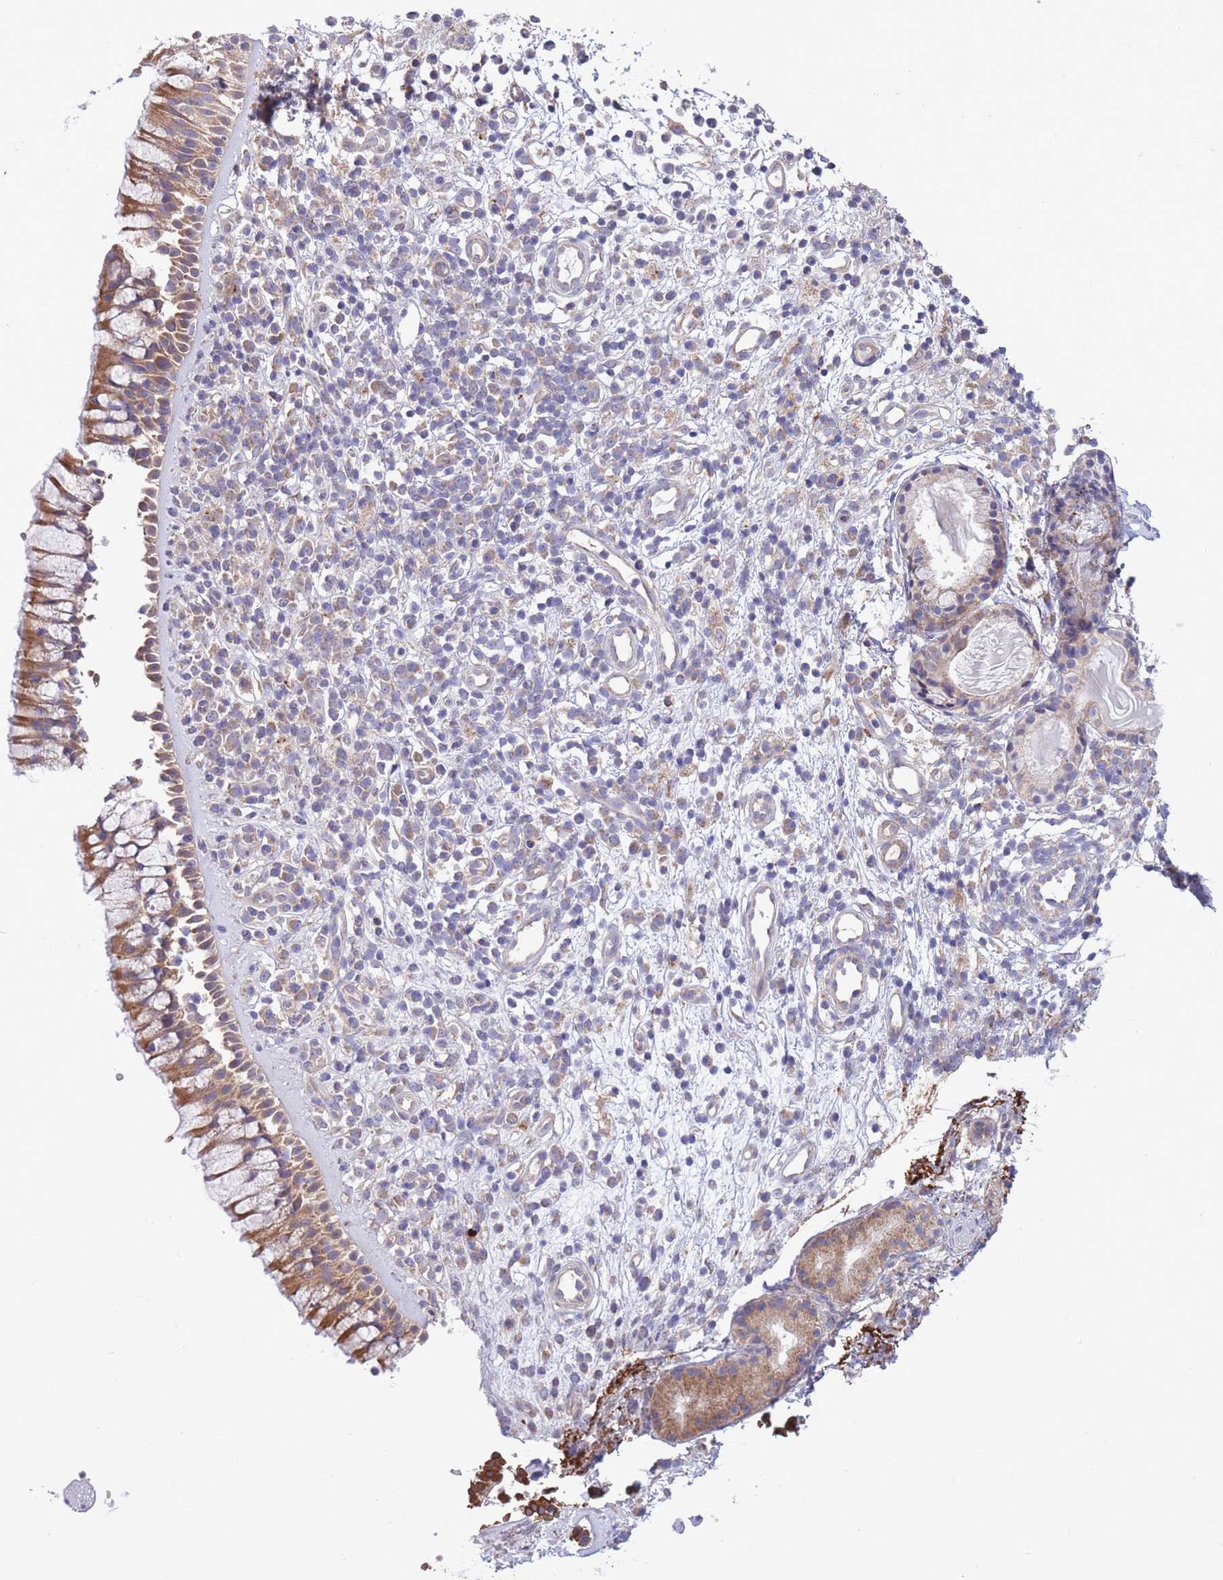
{"staining": {"intensity": "moderate", "quantity": ">75%", "location": "cytoplasmic/membranous"}, "tissue": "nasopharynx", "cell_type": "Respiratory epithelial cells", "image_type": "normal", "snomed": [{"axis": "morphology", "description": "Normal tissue, NOS"}, {"axis": "topography", "description": "Nasopharynx"}], "caption": "Brown immunohistochemical staining in normal human nasopharynx shows moderate cytoplasmic/membranous expression in approximately >75% of respiratory epithelial cells. (brown staining indicates protein expression, while blue staining denotes nuclei).", "gene": "ATP13A2", "patient": {"sex": "male", "age": 63}}